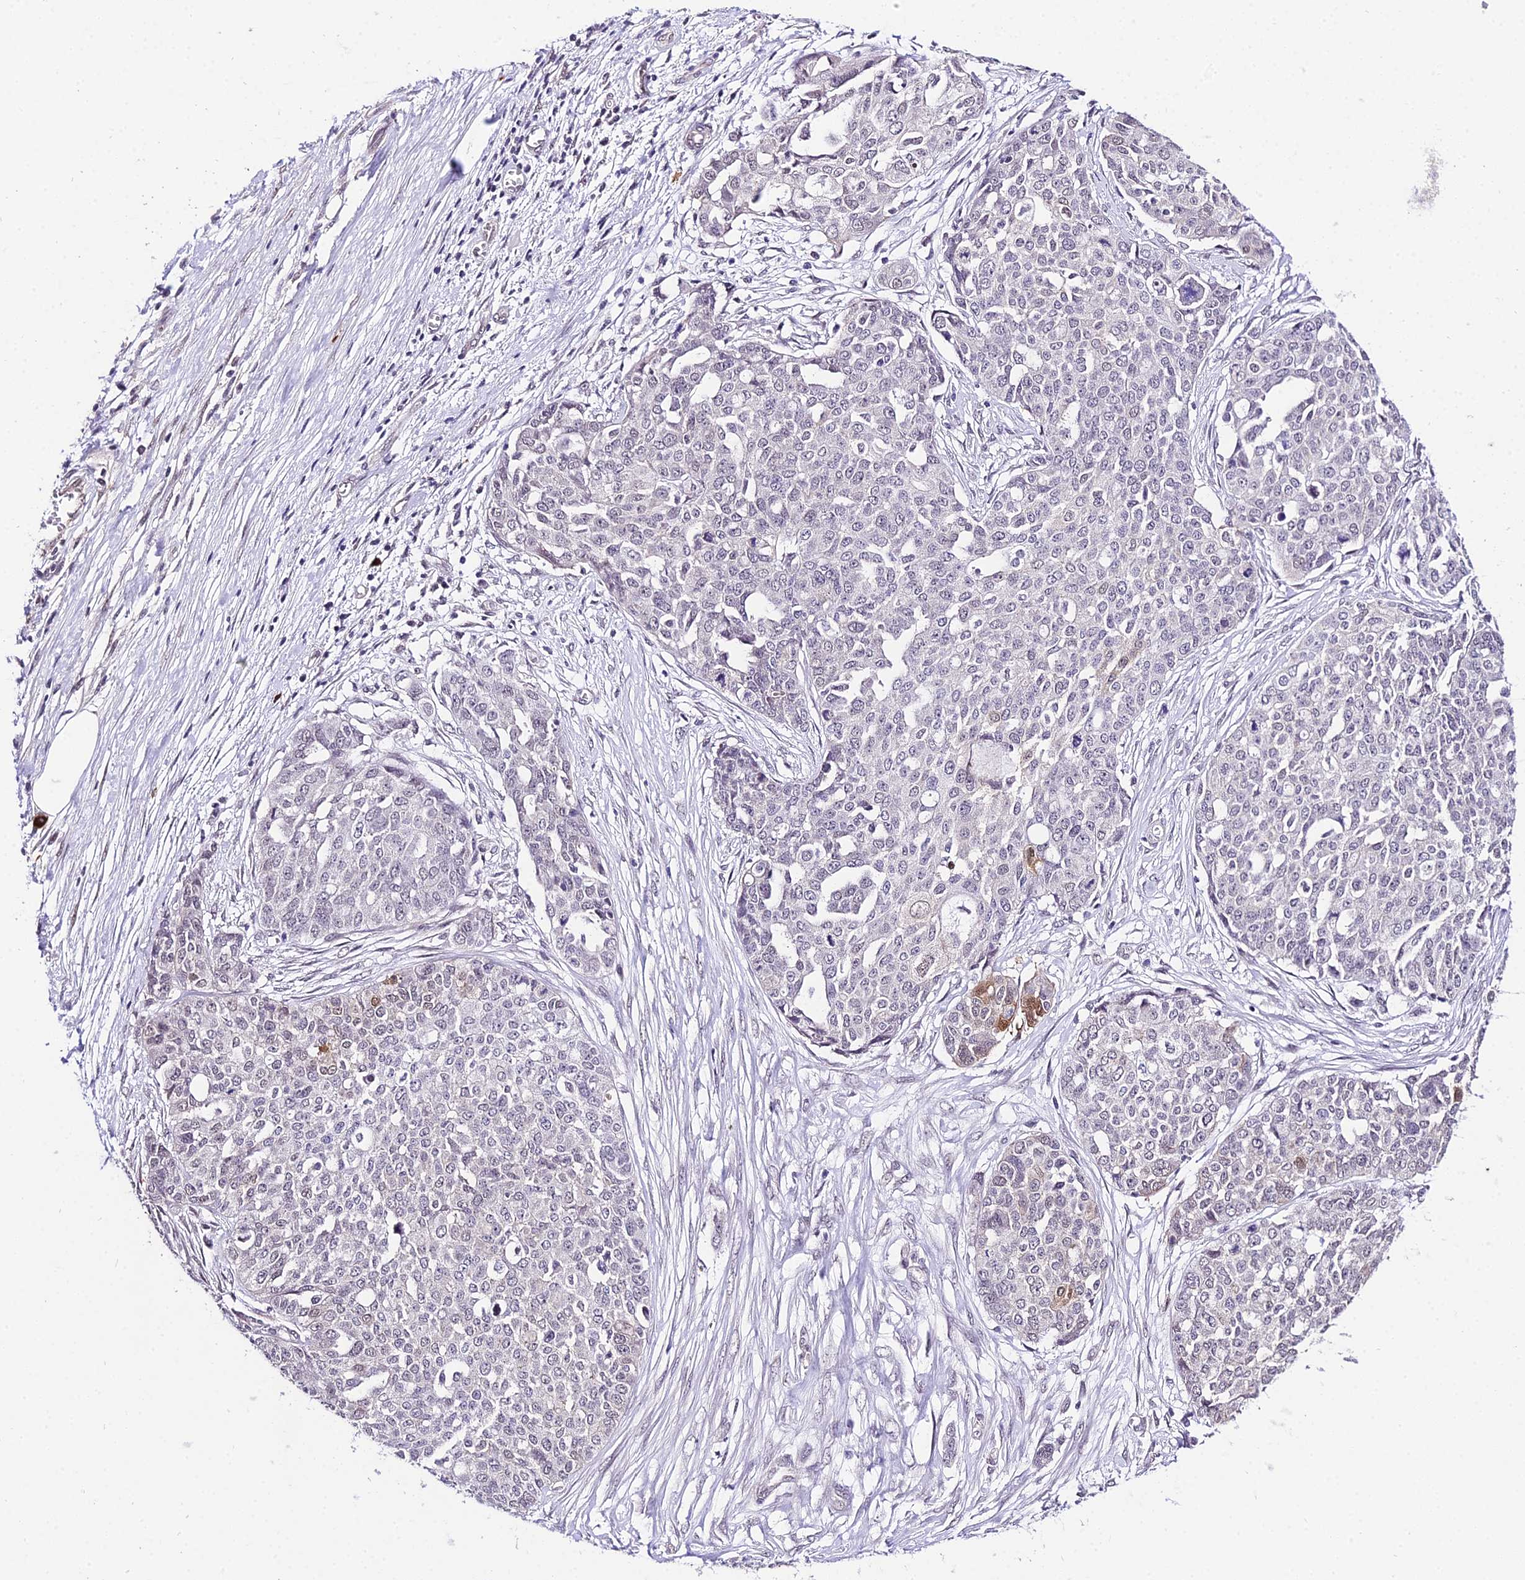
{"staining": {"intensity": "negative", "quantity": "none", "location": "none"}, "tissue": "ovarian cancer", "cell_type": "Tumor cells", "image_type": "cancer", "snomed": [{"axis": "morphology", "description": "Cystadenocarcinoma, serous, NOS"}, {"axis": "topography", "description": "Soft tissue"}, {"axis": "topography", "description": "Ovary"}], "caption": "An IHC image of ovarian cancer (serous cystadenocarcinoma) is shown. There is no staining in tumor cells of ovarian cancer (serous cystadenocarcinoma).", "gene": "POLR2I", "patient": {"sex": "female", "age": 57}}